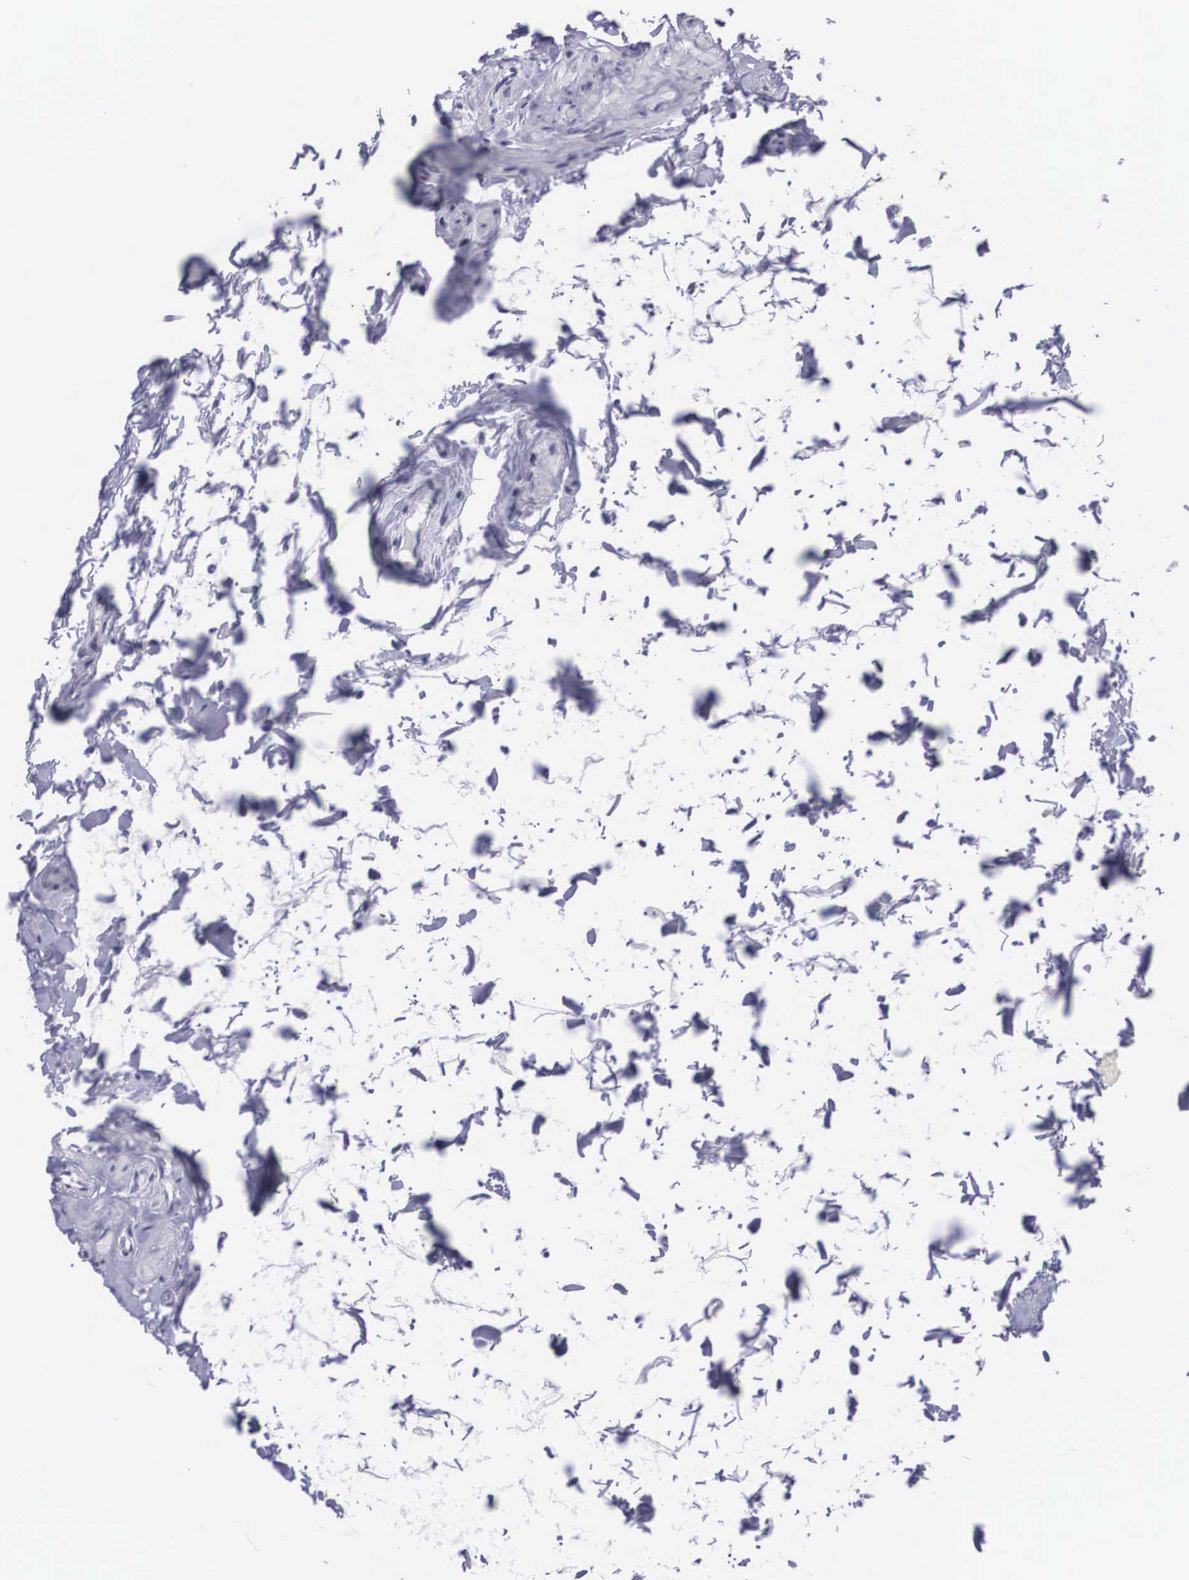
{"staining": {"intensity": "negative", "quantity": "none", "location": "none"}, "tissue": "epididymis", "cell_type": "Glandular cells", "image_type": "normal", "snomed": [{"axis": "morphology", "description": "Normal tissue, NOS"}, {"axis": "topography", "description": "Epididymis"}], "caption": "Micrograph shows no protein expression in glandular cells of benign epididymis.", "gene": "C22orf31", "patient": {"sex": "male", "age": 52}}